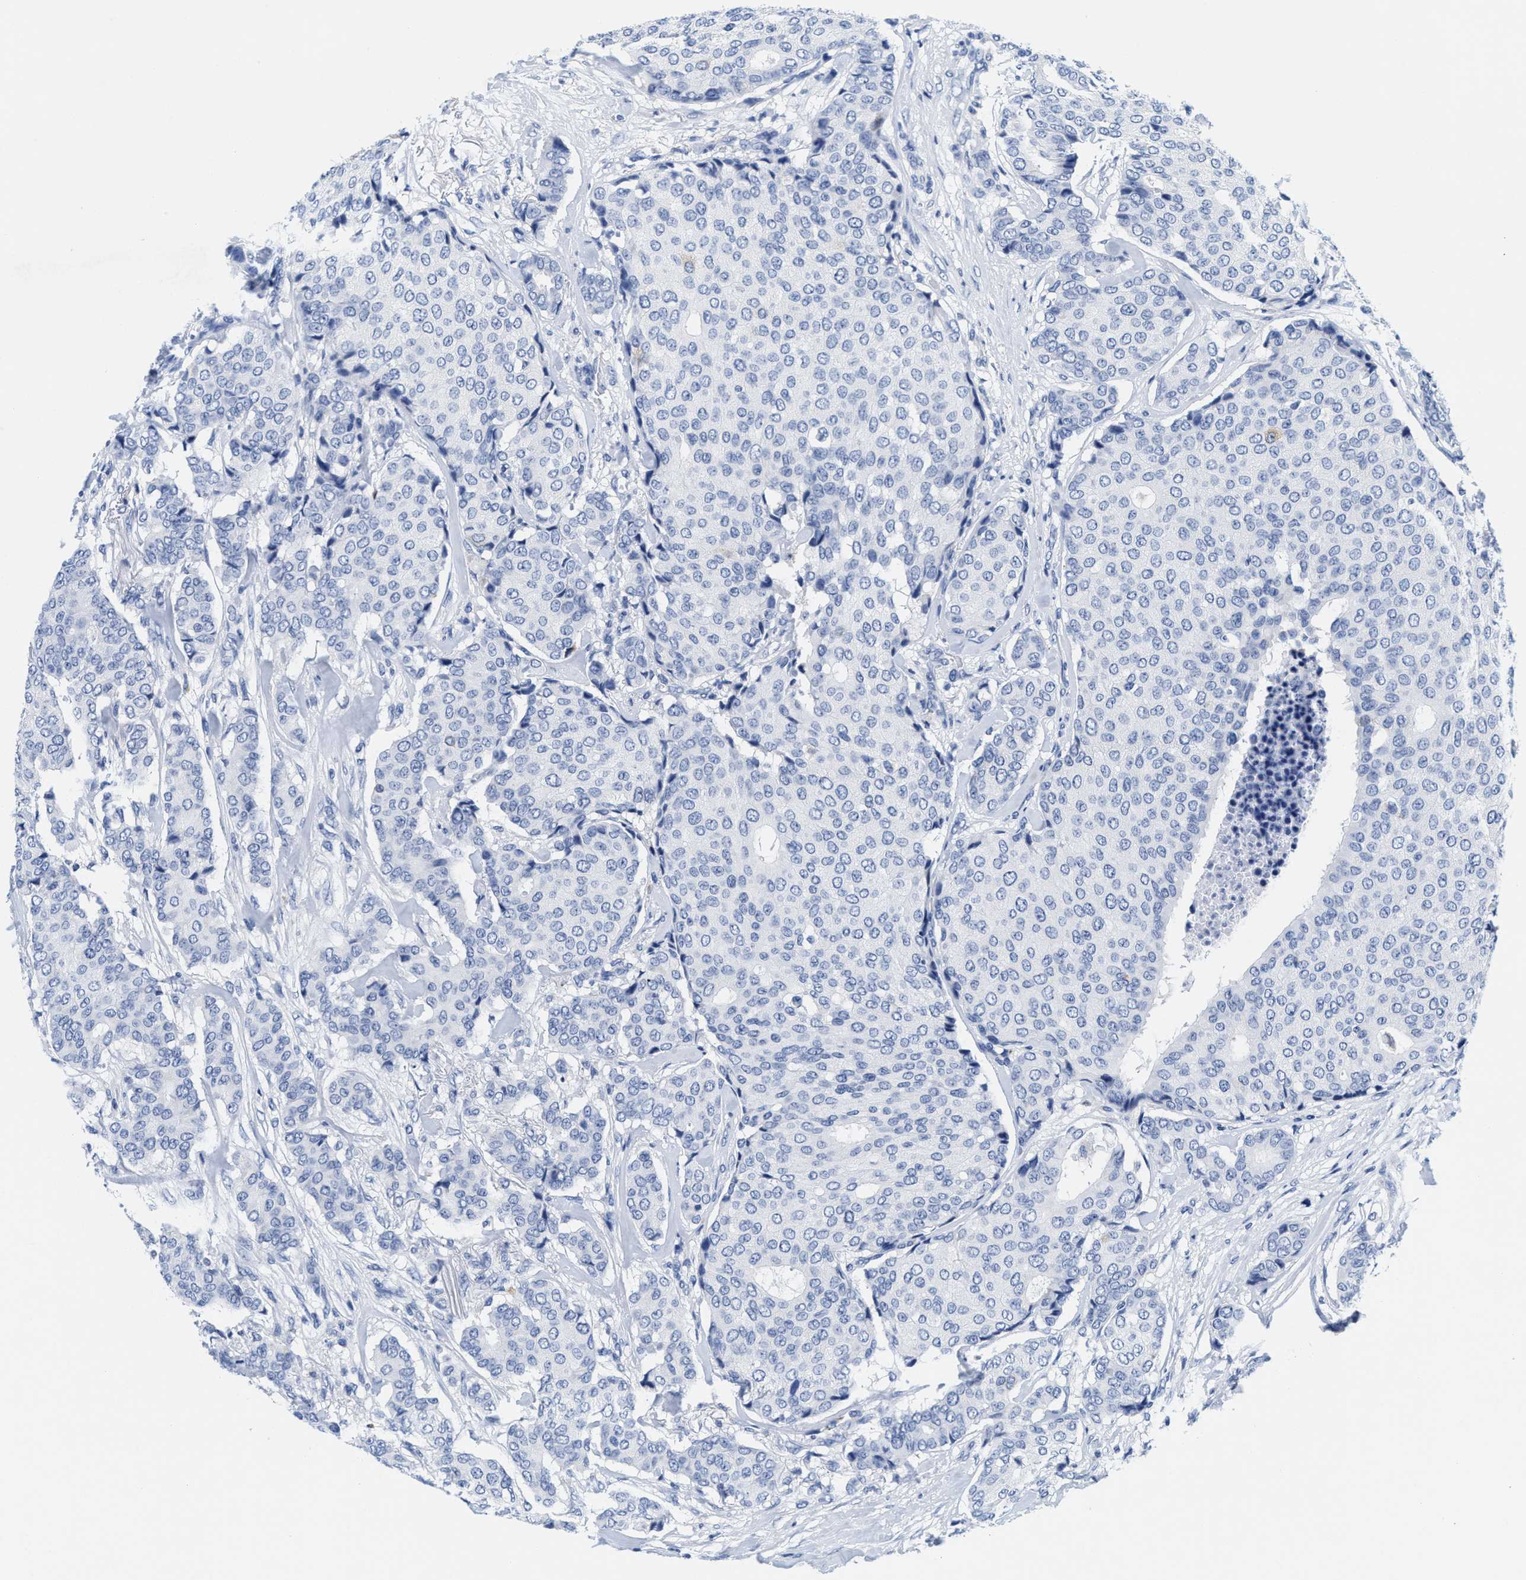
{"staining": {"intensity": "negative", "quantity": "none", "location": "none"}, "tissue": "breast cancer", "cell_type": "Tumor cells", "image_type": "cancer", "snomed": [{"axis": "morphology", "description": "Duct carcinoma"}, {"axis": "topography", "description": "Breast"}], "caption": "High magnification brightfield microscopy of breast invasive ductal carcinoma stained with DAB (brown) and counterstained with hematoxylin (blue): tumor cells show no significant positivity.", "gene": "TTC3", "patient": {"sex": "female", "age": 75}}